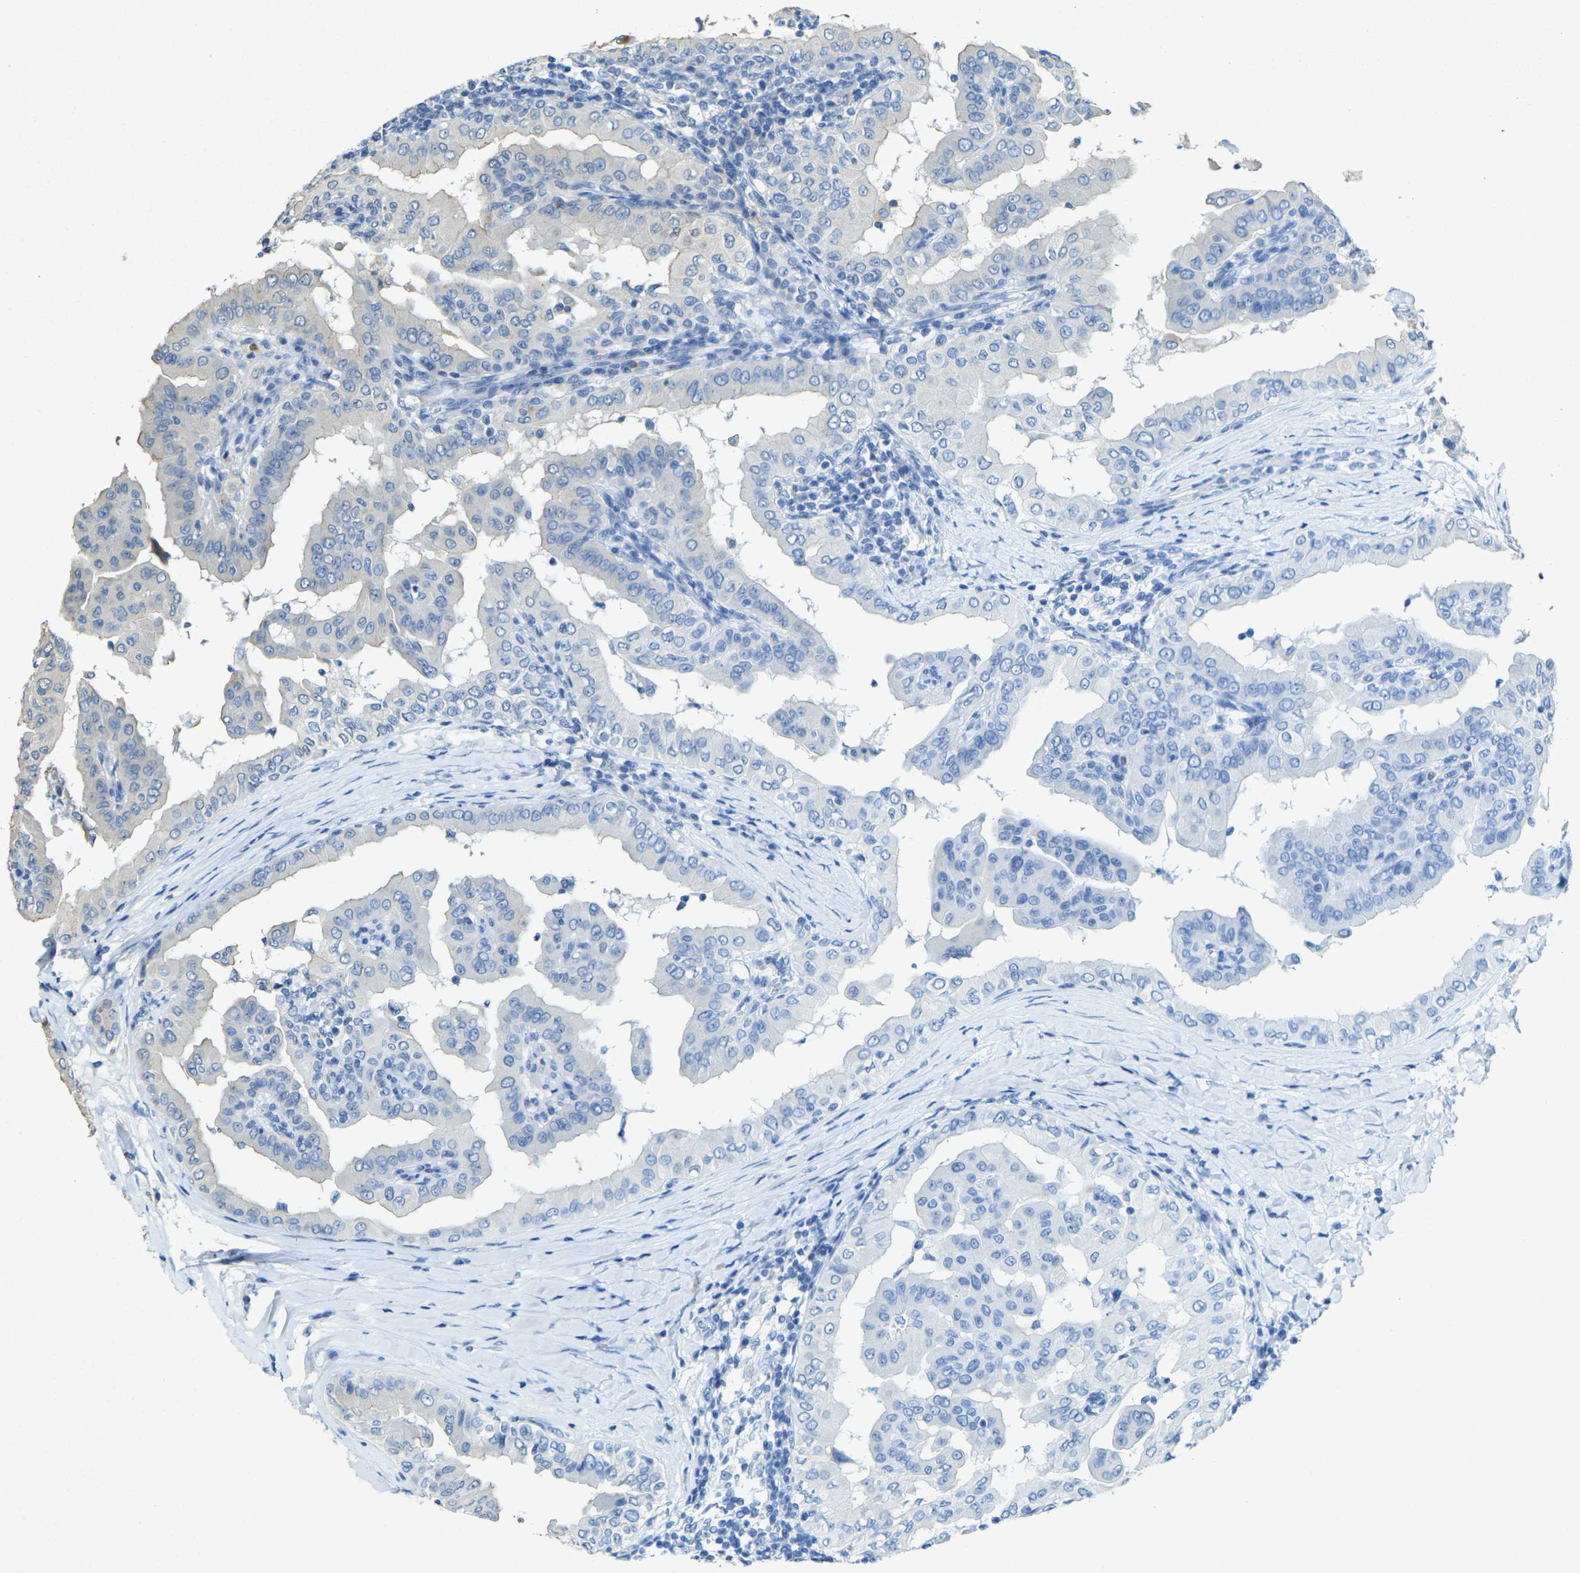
{"staining": {"intensity": "negative", "quantity": "none", "location": "none"}, "tissue": "thyroid cancer", "cell_type": "Tumor cells", "image_type": "cancer", "snomed": [{"axis": "morphology", "description": "Papillary adenocarcinoma, NOS"}, {"axis": "topography", "description": "Thyroid gland"}], "caption": "Tumor cells are negative for brown protein staining in thyroid cancer. (DAB IHC, high magnification).", "gene": "RGMA", "patient": {"sex": "male", "age": 33}}